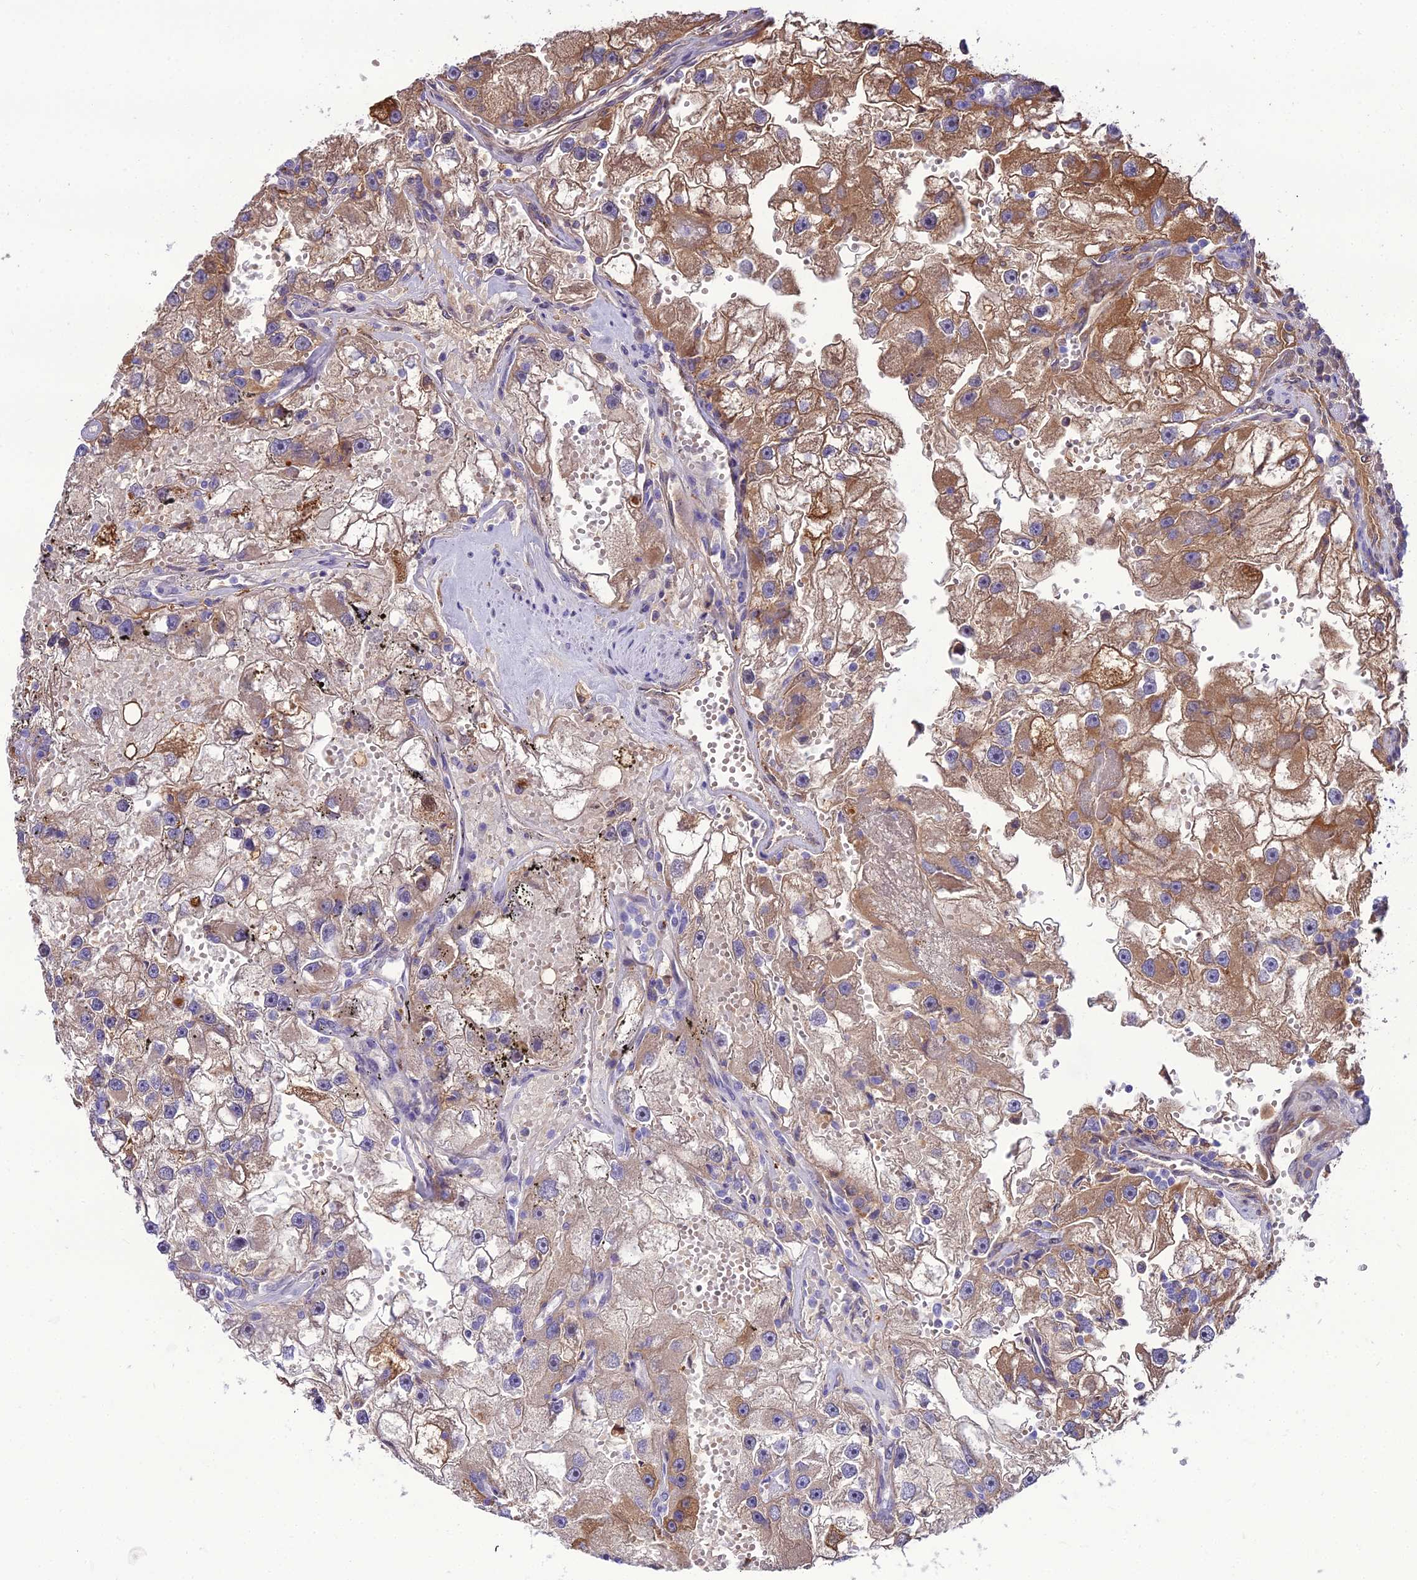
{"staining": {"intensity": "moderate", "quantity": ">75%", "location": "cytoplasmic/membranous"}, "tissue": "renal cancer", "cell_type": "Tumor cells", "image_type": "cancer", "snomed": [{"axis": "morphology", "description": "Adenocarcinoma, NOS"}, {"axis": "topography", "description": "Kidney"}], "caption": "The micrograph demonstrates immunohistochemical staining of renal cancer (adenocarcinoma). There is moderate cytoplasmic/membranous staining is seen in about >75% of tumor cells. Using DAB (brown) and hematoxylin (blue) stains, captured at high magnification using brightfield microscopy.", "gene": "MB21D2", "patient": {"sex": "male", "age": 63}}